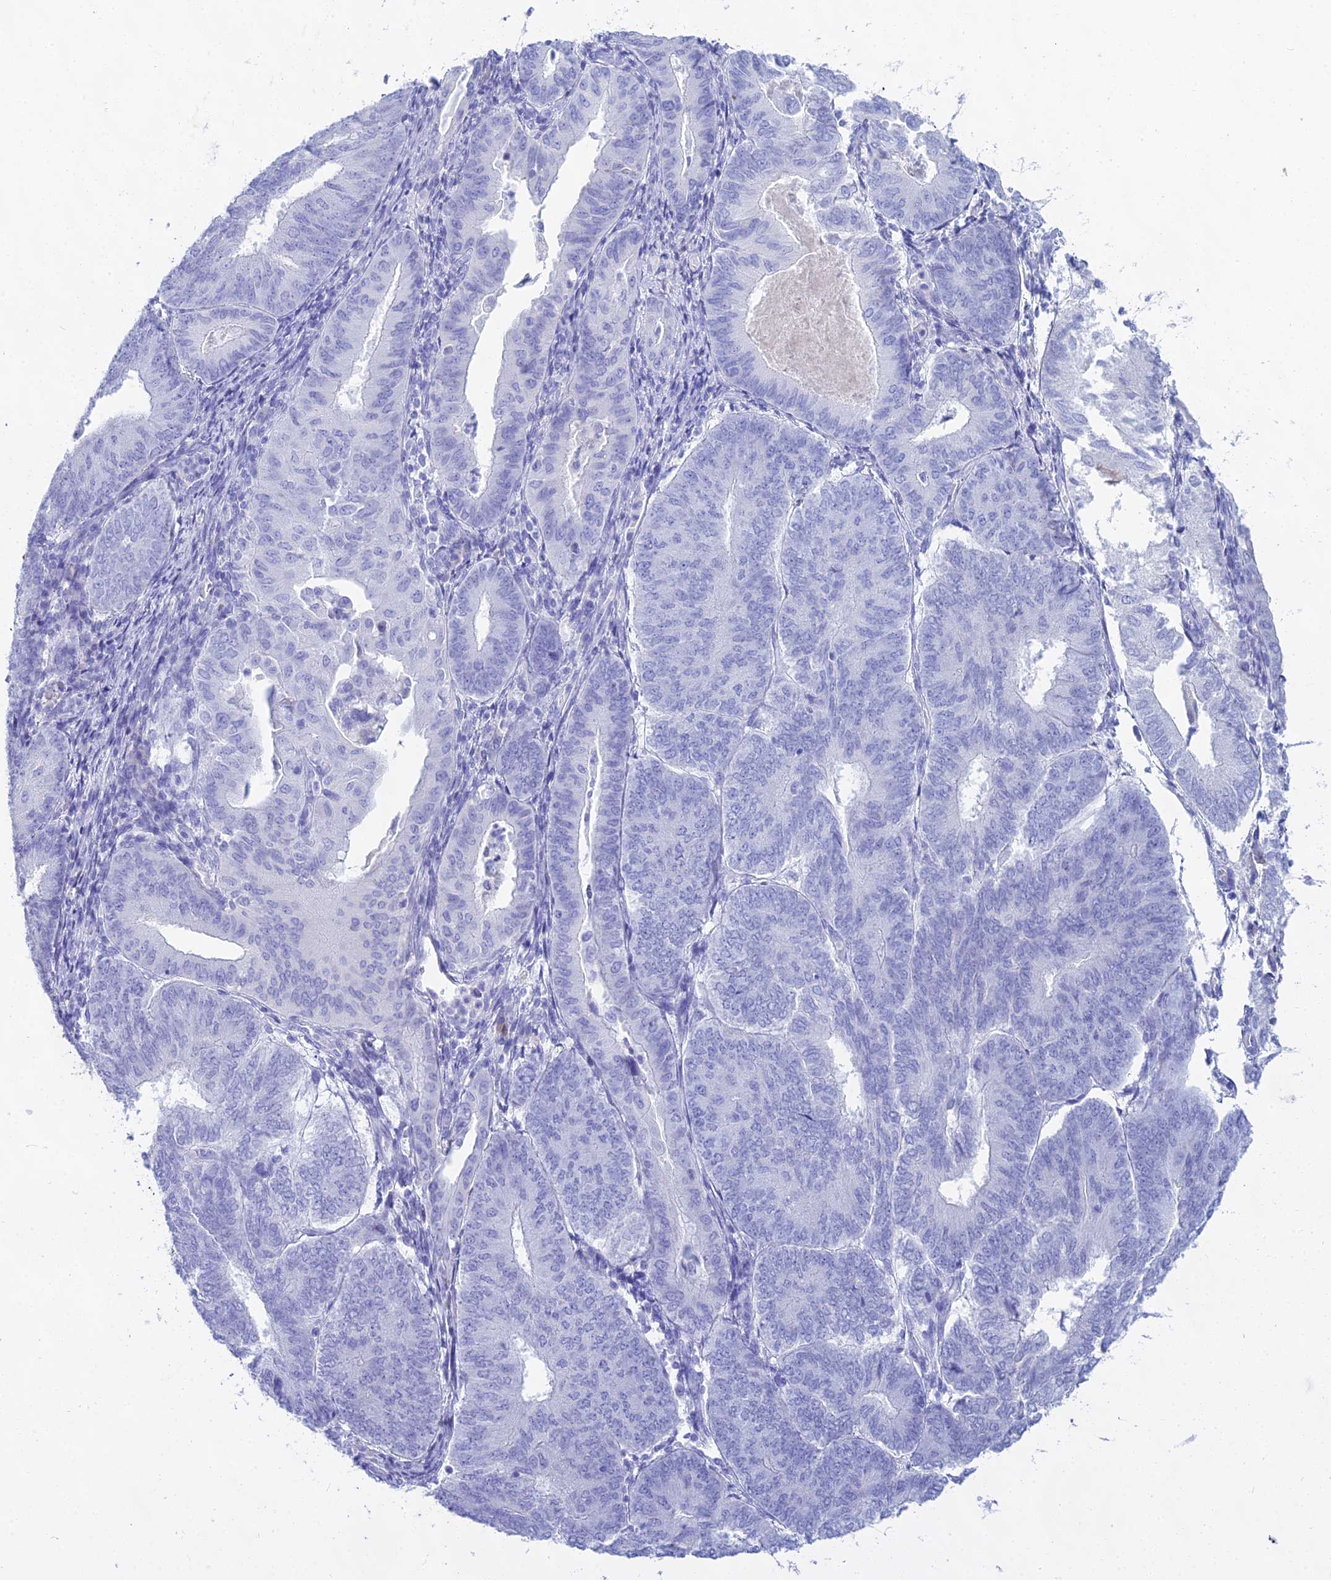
{"staining": {"intensity": "negative", "quantity": "none", "location": "none"}, "tissue": "endometrial cancer", "cell_type": "Tumor cells", "image_type": "cancer", "snomed": [{"axis": "morphology", "description": "Adenocarcinoma, NOS"}, {"axis": "topography", "description": "Endometrium"}], "caption": "Protein analysis of adenocarcinoma (endometrial) reveals no significant staining in tumor cells. (DAB (3,3'-diaminobenzidine) immunohistochemistry visualized using brightfield microscopy, high magnification).", "gene": "CGB2", "patient": {"sex": "female", "age": 81}}